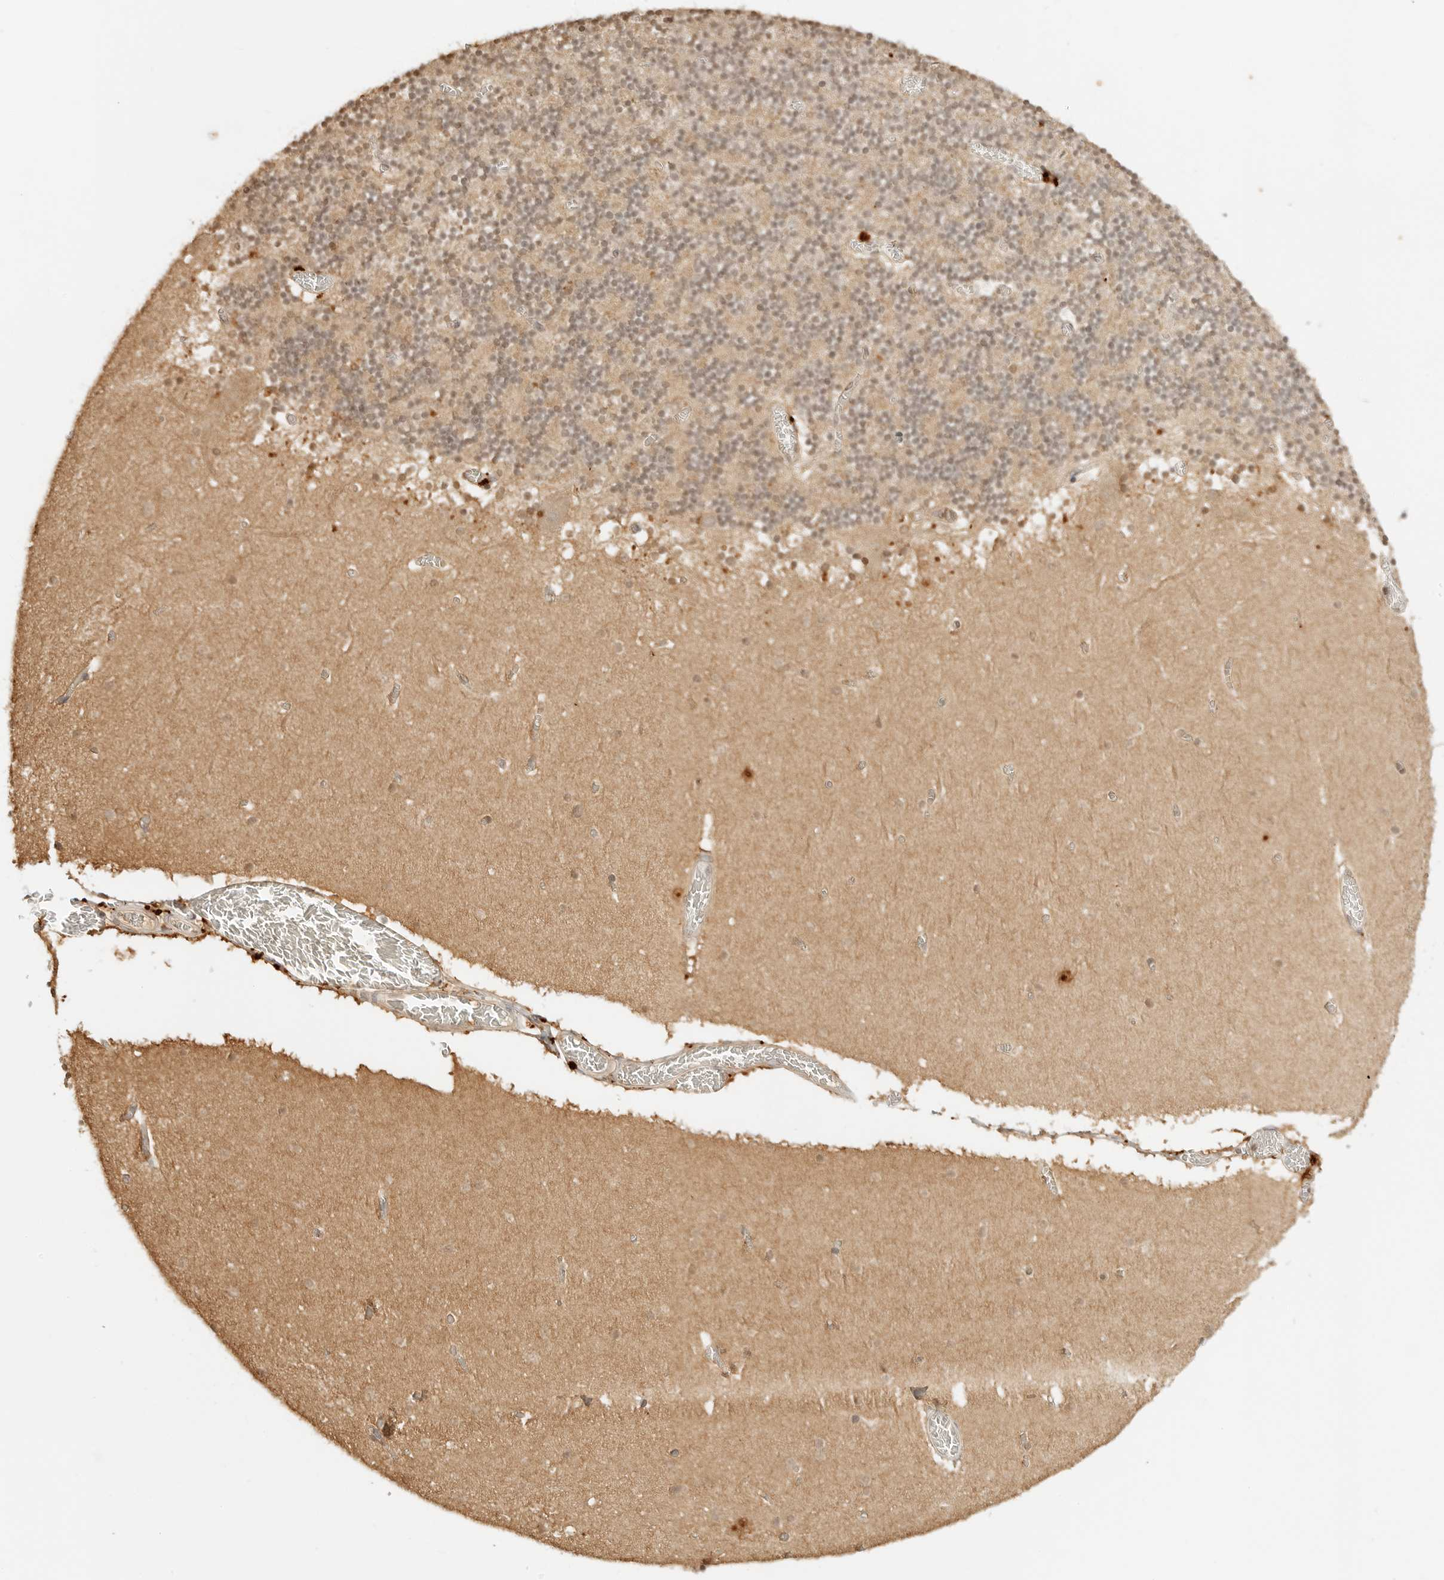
{"staining": {"intensity": "weak", "quantity": "25%-75%", "location": "cytoplasmic/membranous,nuclear"}, "tissue": "cerebellum", "cell_type": "Cells in granular layer", "image_type": "normal", "snomed": [{"axis": "morphology", "description": "Normal tissue, NOS"}, {"axis": "topography", "description": "Cerebellum"}], "caption": "A low amount of weak cytoplasmic/membranous,nuclear positivity is seen in about 25%-75% of cells in granular layer in normal cerebellum. (DAB (3,3'-diaminobenzidine) IHC with brightfield microscopy, high magnification).", "gene": "EPHA1", "patient": {"sex": "female", "age": 28}}